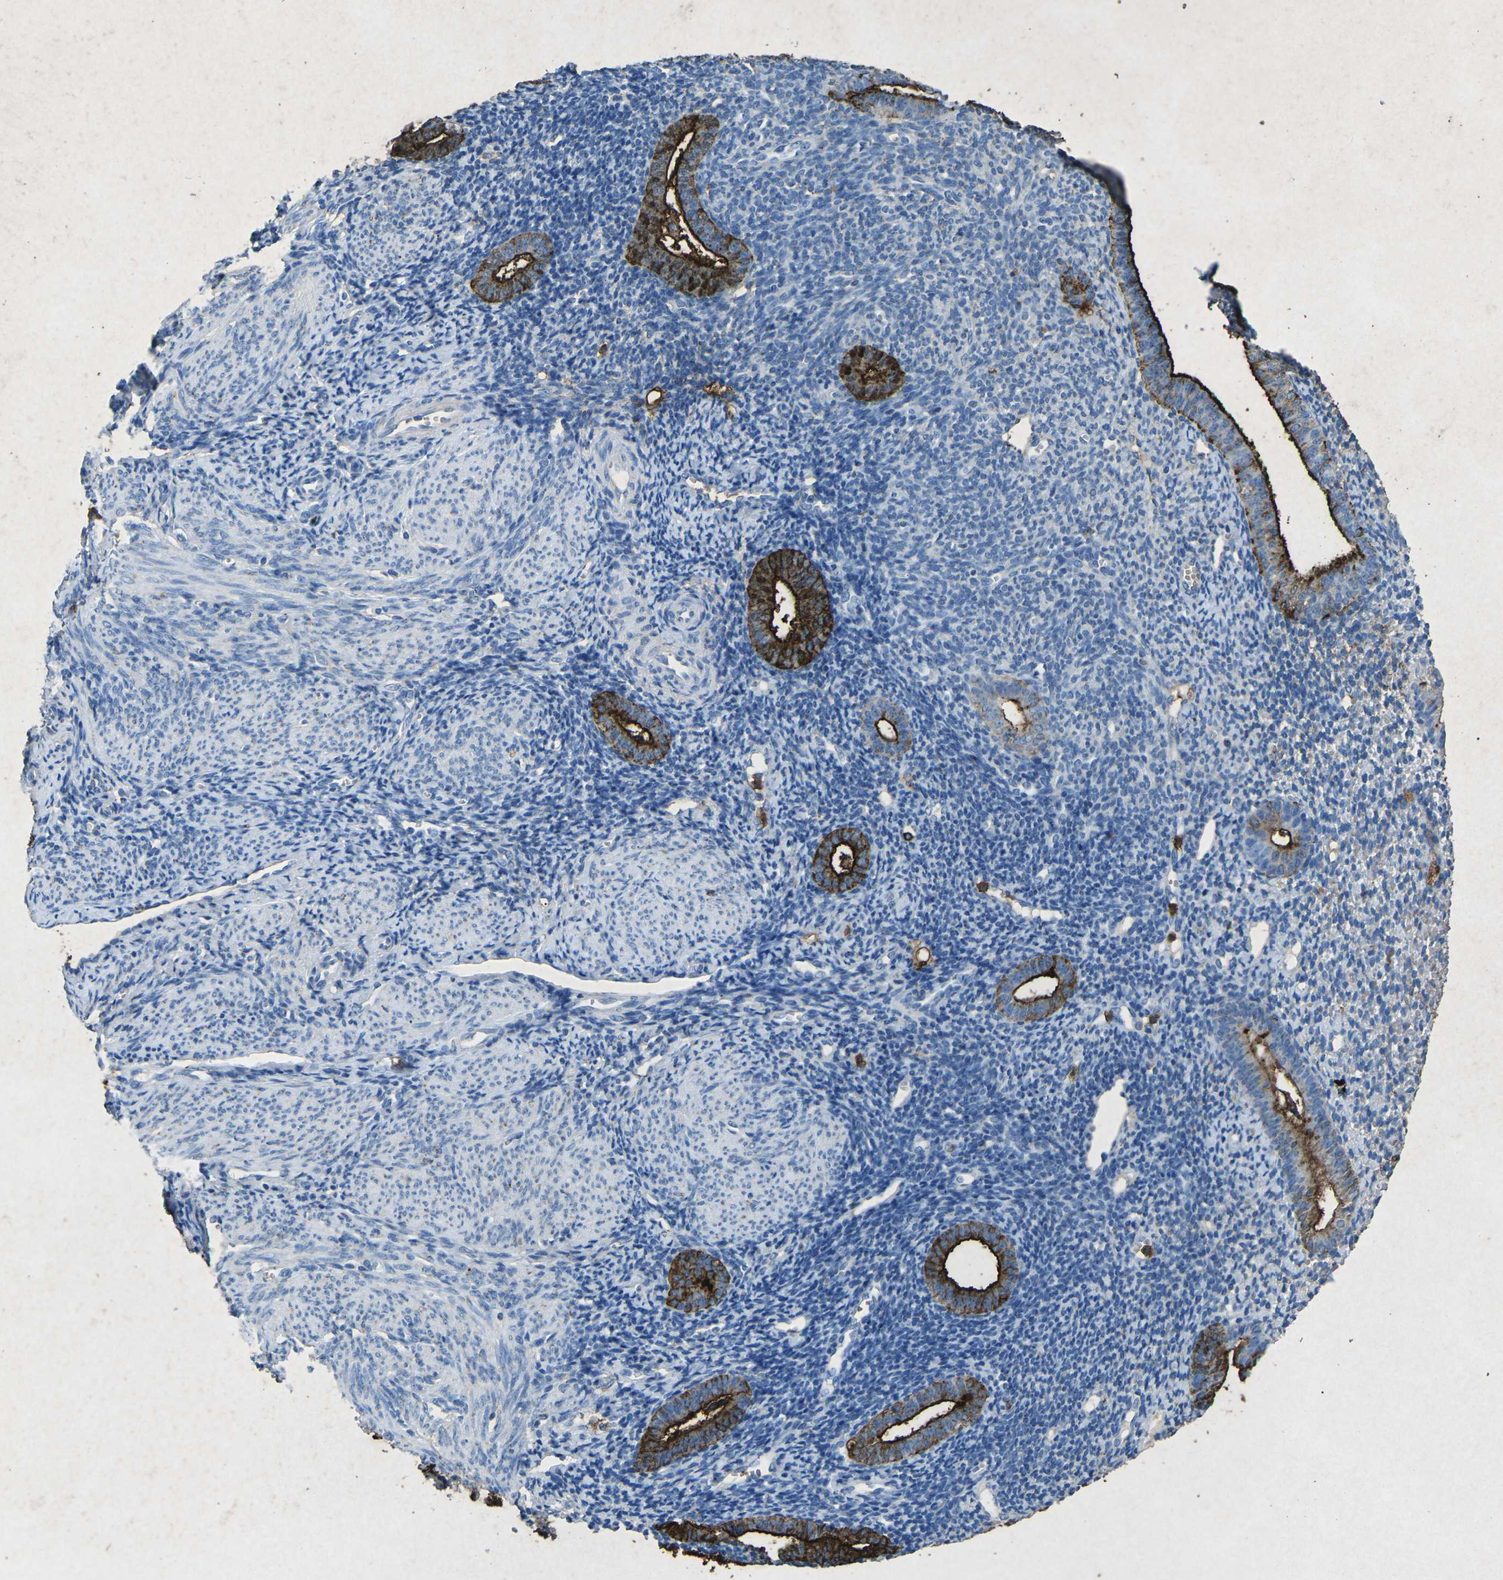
{"staining": {"intensity": "moderate", "quantity": "25%-75%", "location": "cytoplasmic/membranous"}, "tissue": "endometrium", "cell_type": "Cells in endometrial stroma", "image_type": "normal", "snomed": [{"axis": "morphology", "description": "Normal tissue, NOS"}, {"axis": "topography", "description": "Endometrium"}], "caption": "Protein staining demonstrates moderate cytoplasmic/membranous positivity in approximately 25%-75% of cells in endometrial stroma in unremarkable endometrium.", "gene": "CTAGE1", "patient": {"sex": "female", "age": 50}}